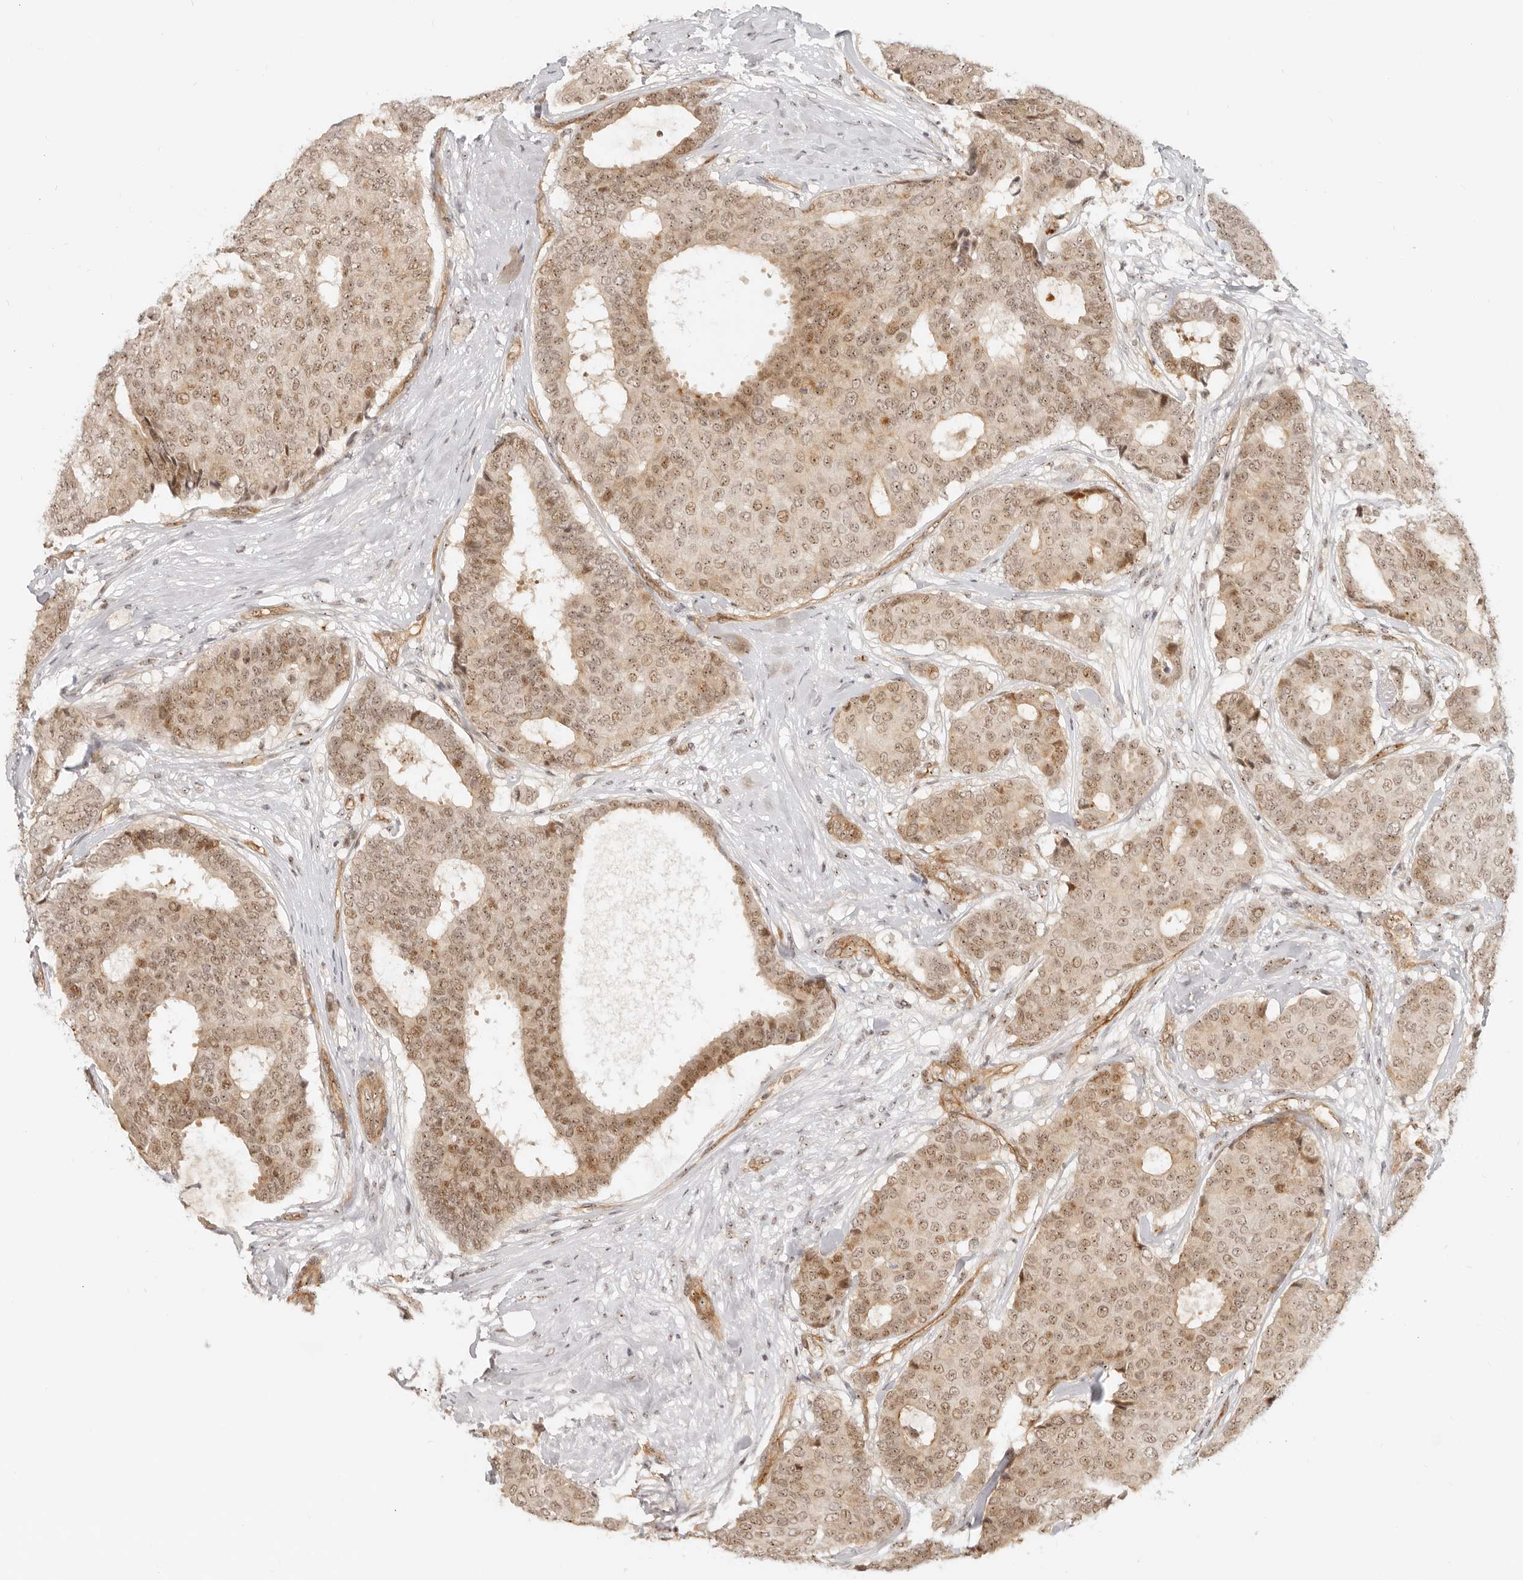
{"staining": {"intensity": "moderate", "quantity": ">75%", "location": "cytoplasmic/membranous,nuclear"}, "tissue": "breast cancer", "cell_type": "Tumor cells", "image_type": "cancer", "snomed": [{"axis": "morphology", "description": "Duct carcinoma"}, {"axis": "topography", "description": "Breast"}], "caption": "A brown stain highlights moderate cytoplasmic/membranous and nuclear staining of a protein in human infiltrating ductal carcinoma (breast) tumor cells.", "gene": "BAP1", "patient": {"sex": "female", "age": 75}}